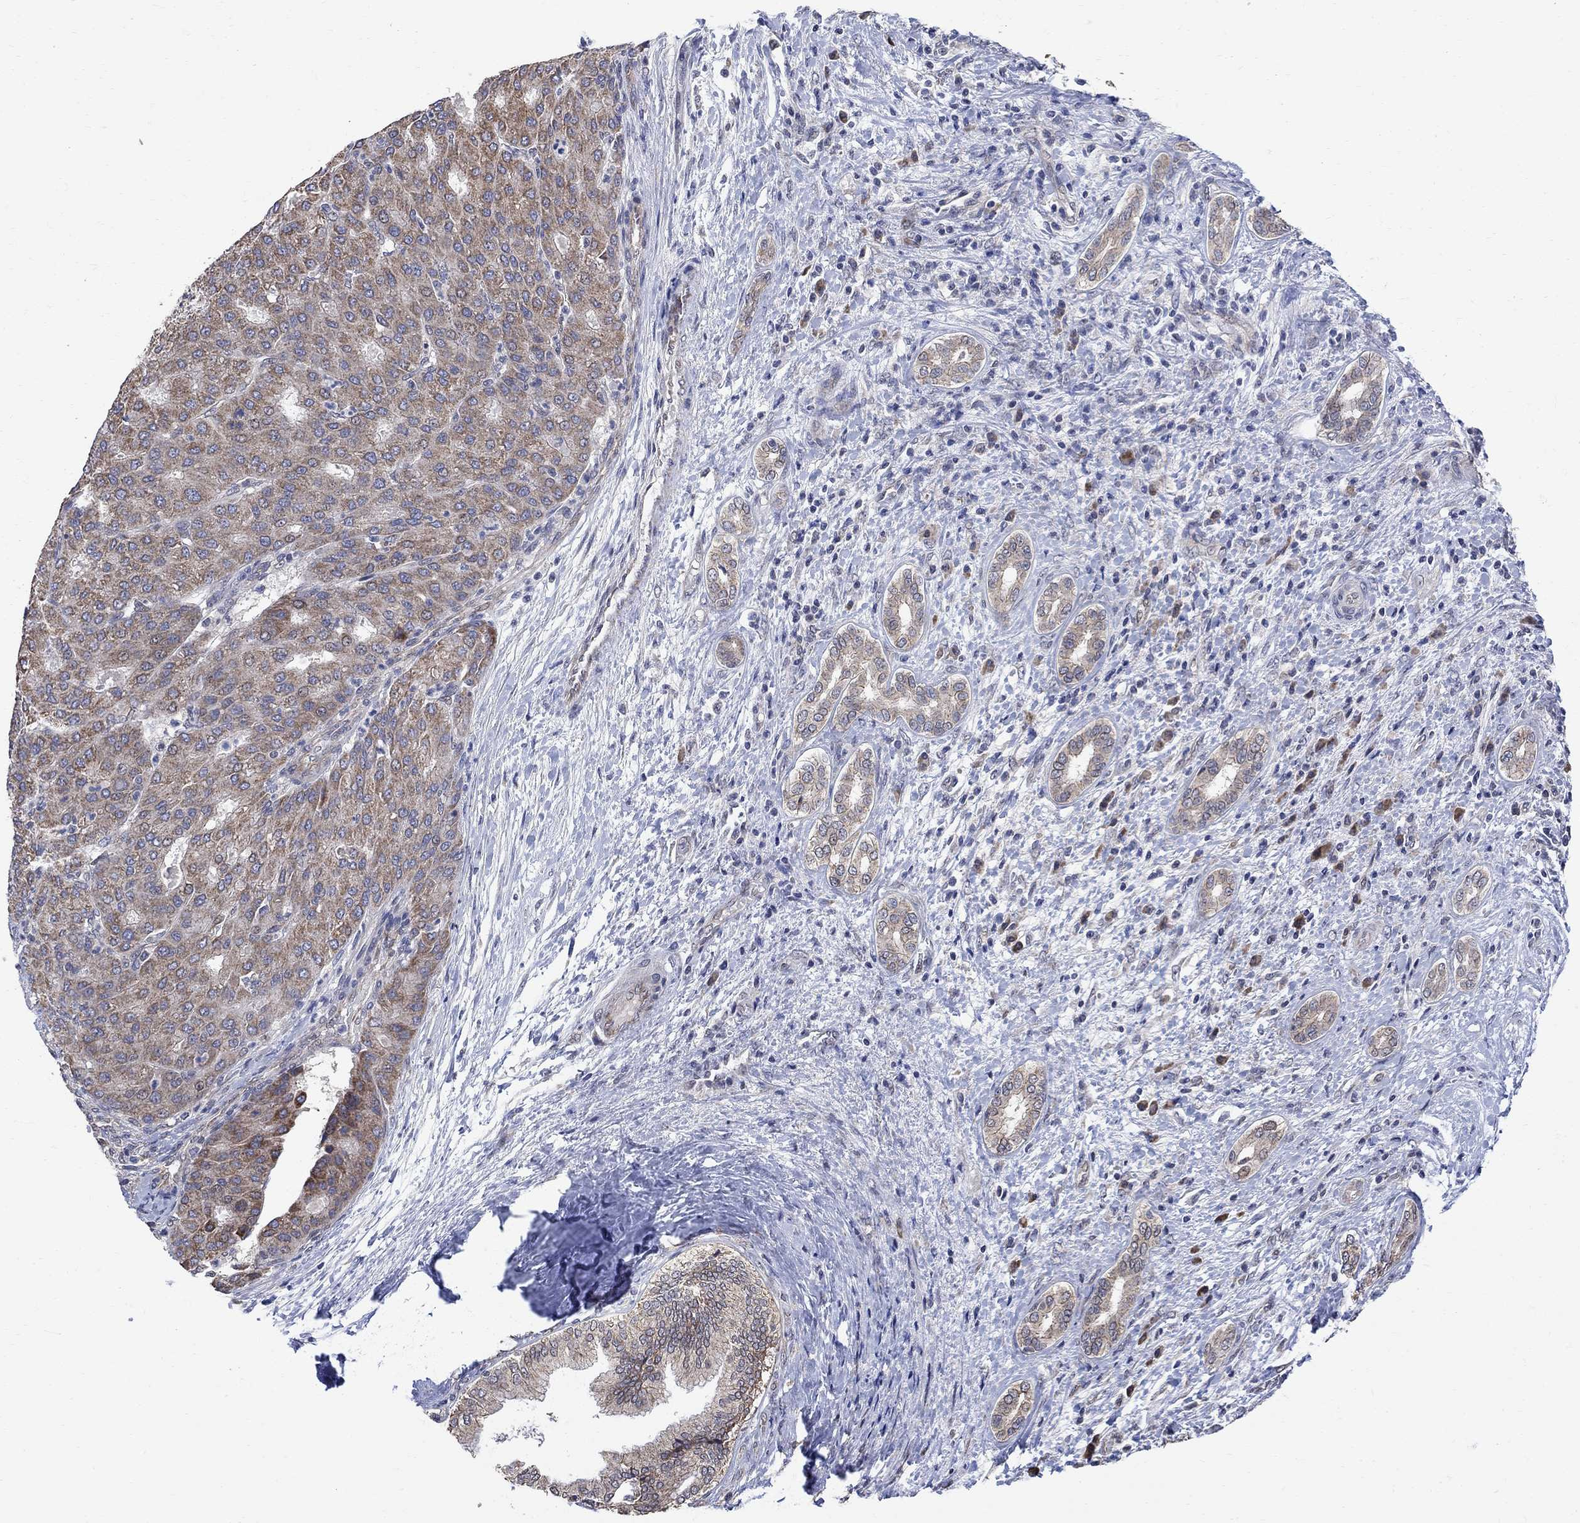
{"staining": {"intensity": "moderate", "quantity": ">75%", "location": "cytoplasmic/membranous"}, "tissue": "liver cancer", "cell_type": "Tumor cells", "image_type": "cancer", "snomed": [{"axis": "morphology", "description": "Carcinoma, Hepatocellular, NOS"}, {"axis": "topography", "description": "Liver"}], "caption": "Hepatocellular carcinoma (liver) stained with a brown dye exhibits moderate cytoplasmic/membranous positive staining in about >75% of tumor cells.", "gene": "ANKRA2", "patient": {"sex": "male", "age": 65}}